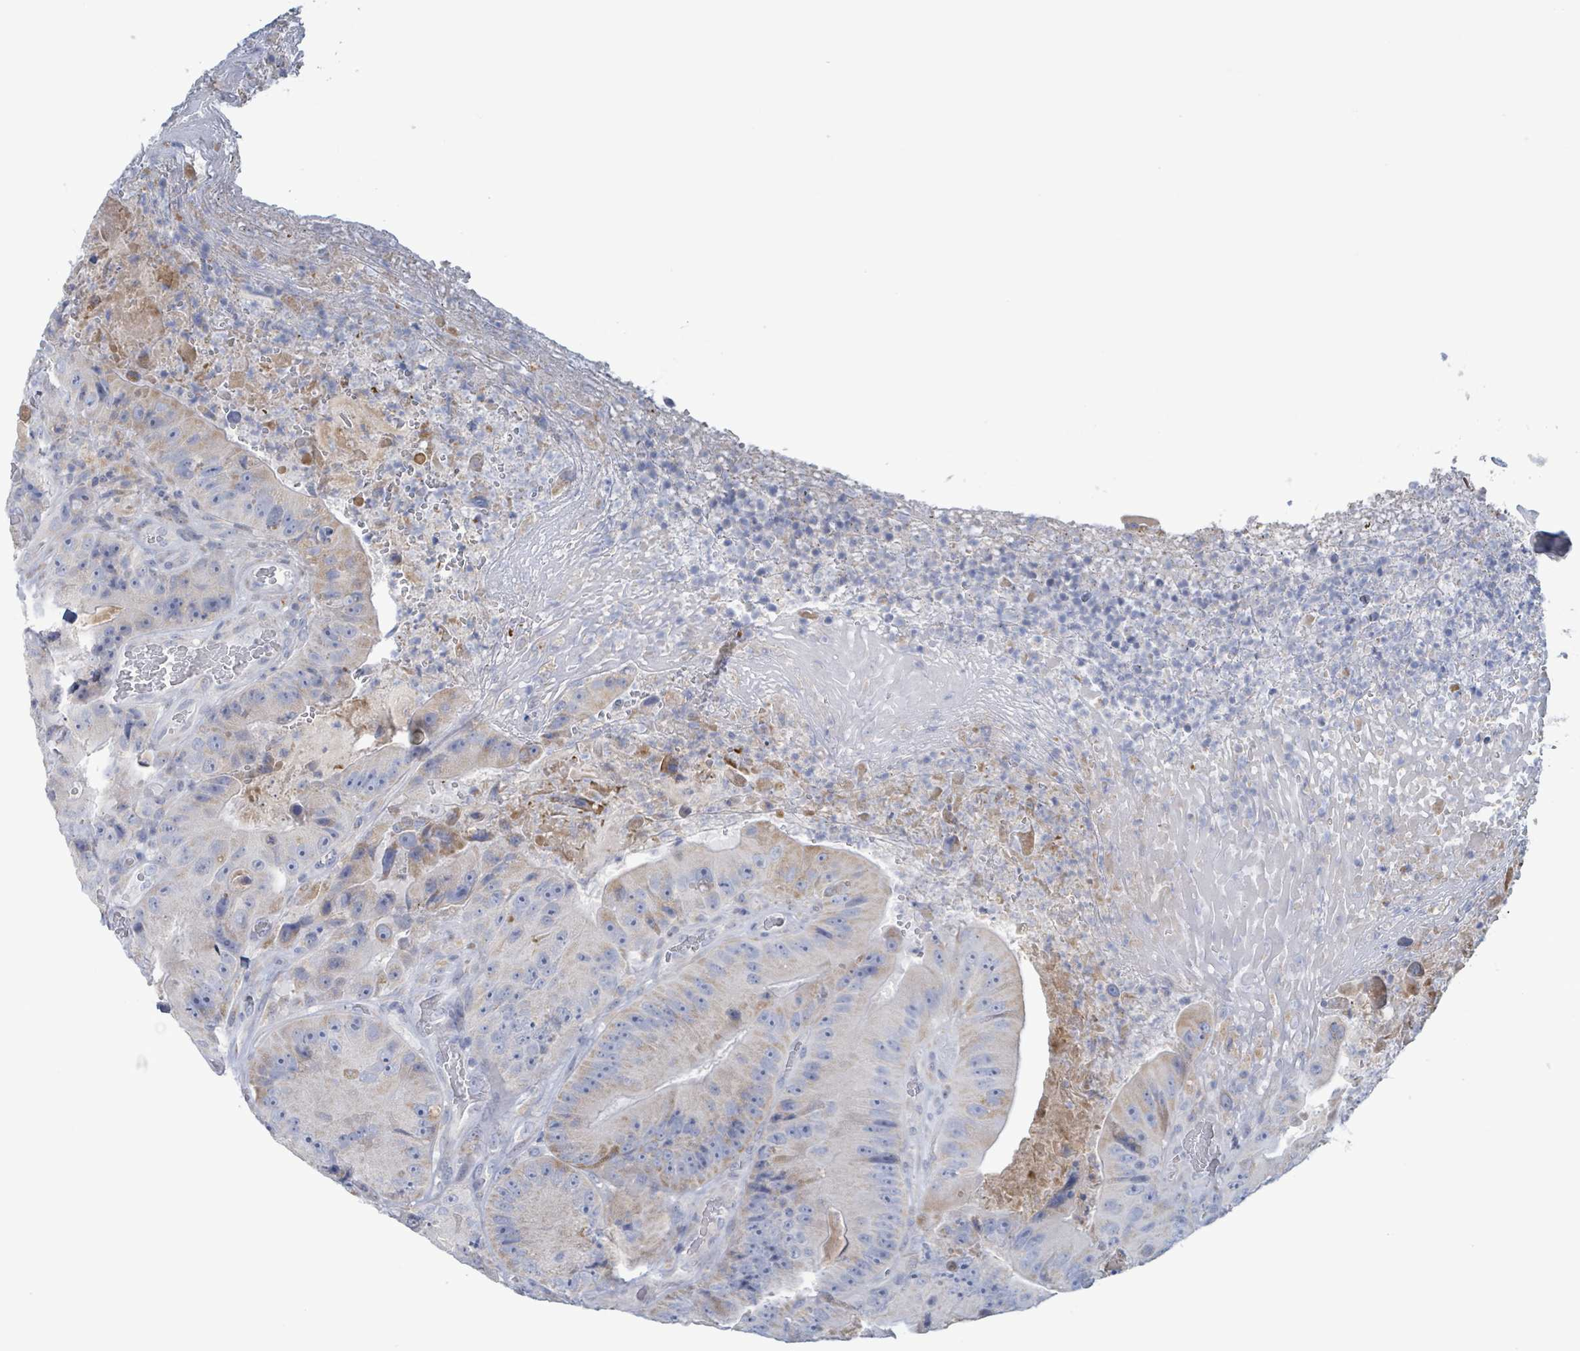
{"staining": {"intensity": "moderate", "quantity": "<25%", "location": "cytoplasmic/membranous"}, "tissue": "colorectal cancer", "cell_type": "Tumor cells", "image_type": "cancer", "snomed": [{"axis": "morphology", "description": "Adenocarcinoma, NOS"}, {"axis": "topography", "description": "Colon"}], "caption": "Colorectal adenocarcinoma stained with a protein marker shows moderate staining in tumor cells.", "gene": "AKR1C4", "patient": {"sex": "female", "age": 86}}